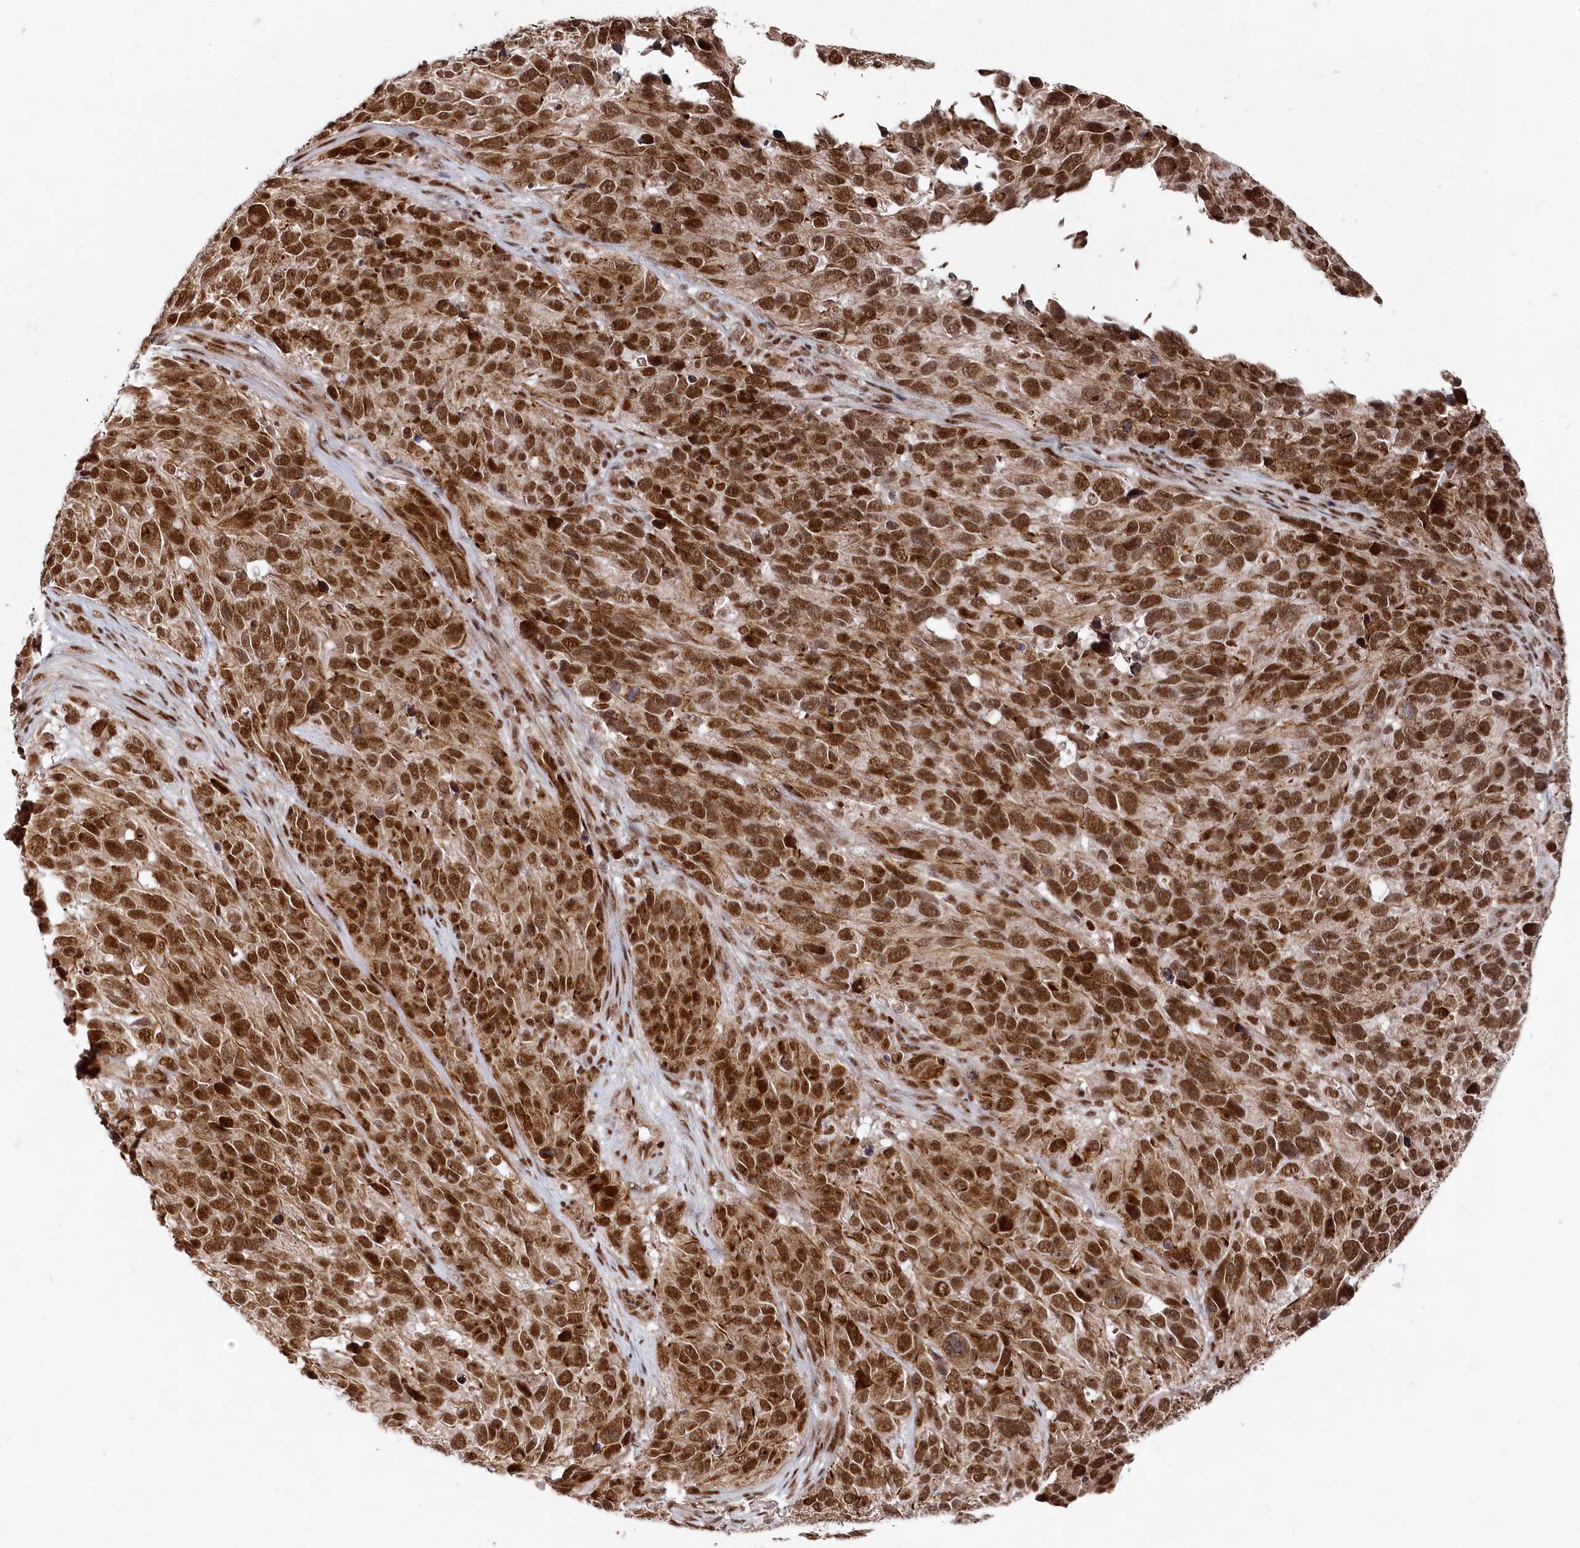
{"staining": {"intensity": "strong", "quantity": ">75%", "location": "cytoplasmic/membranous,nuclear"}, "tissue": "melanoma", "cell_type": "Tumor cells", "image_type": "cancer", "snomed": [{"axis": "morphology", "description": "Malignant melanoma, NOS"}, {"axis": "topography", "description": "Skin"}], "caption": "Melanoma stained with a protein marker exhibits strong staining in tumor cells.", "gene": "BUB3", "patient": {"sex": "male", "age": 84}}